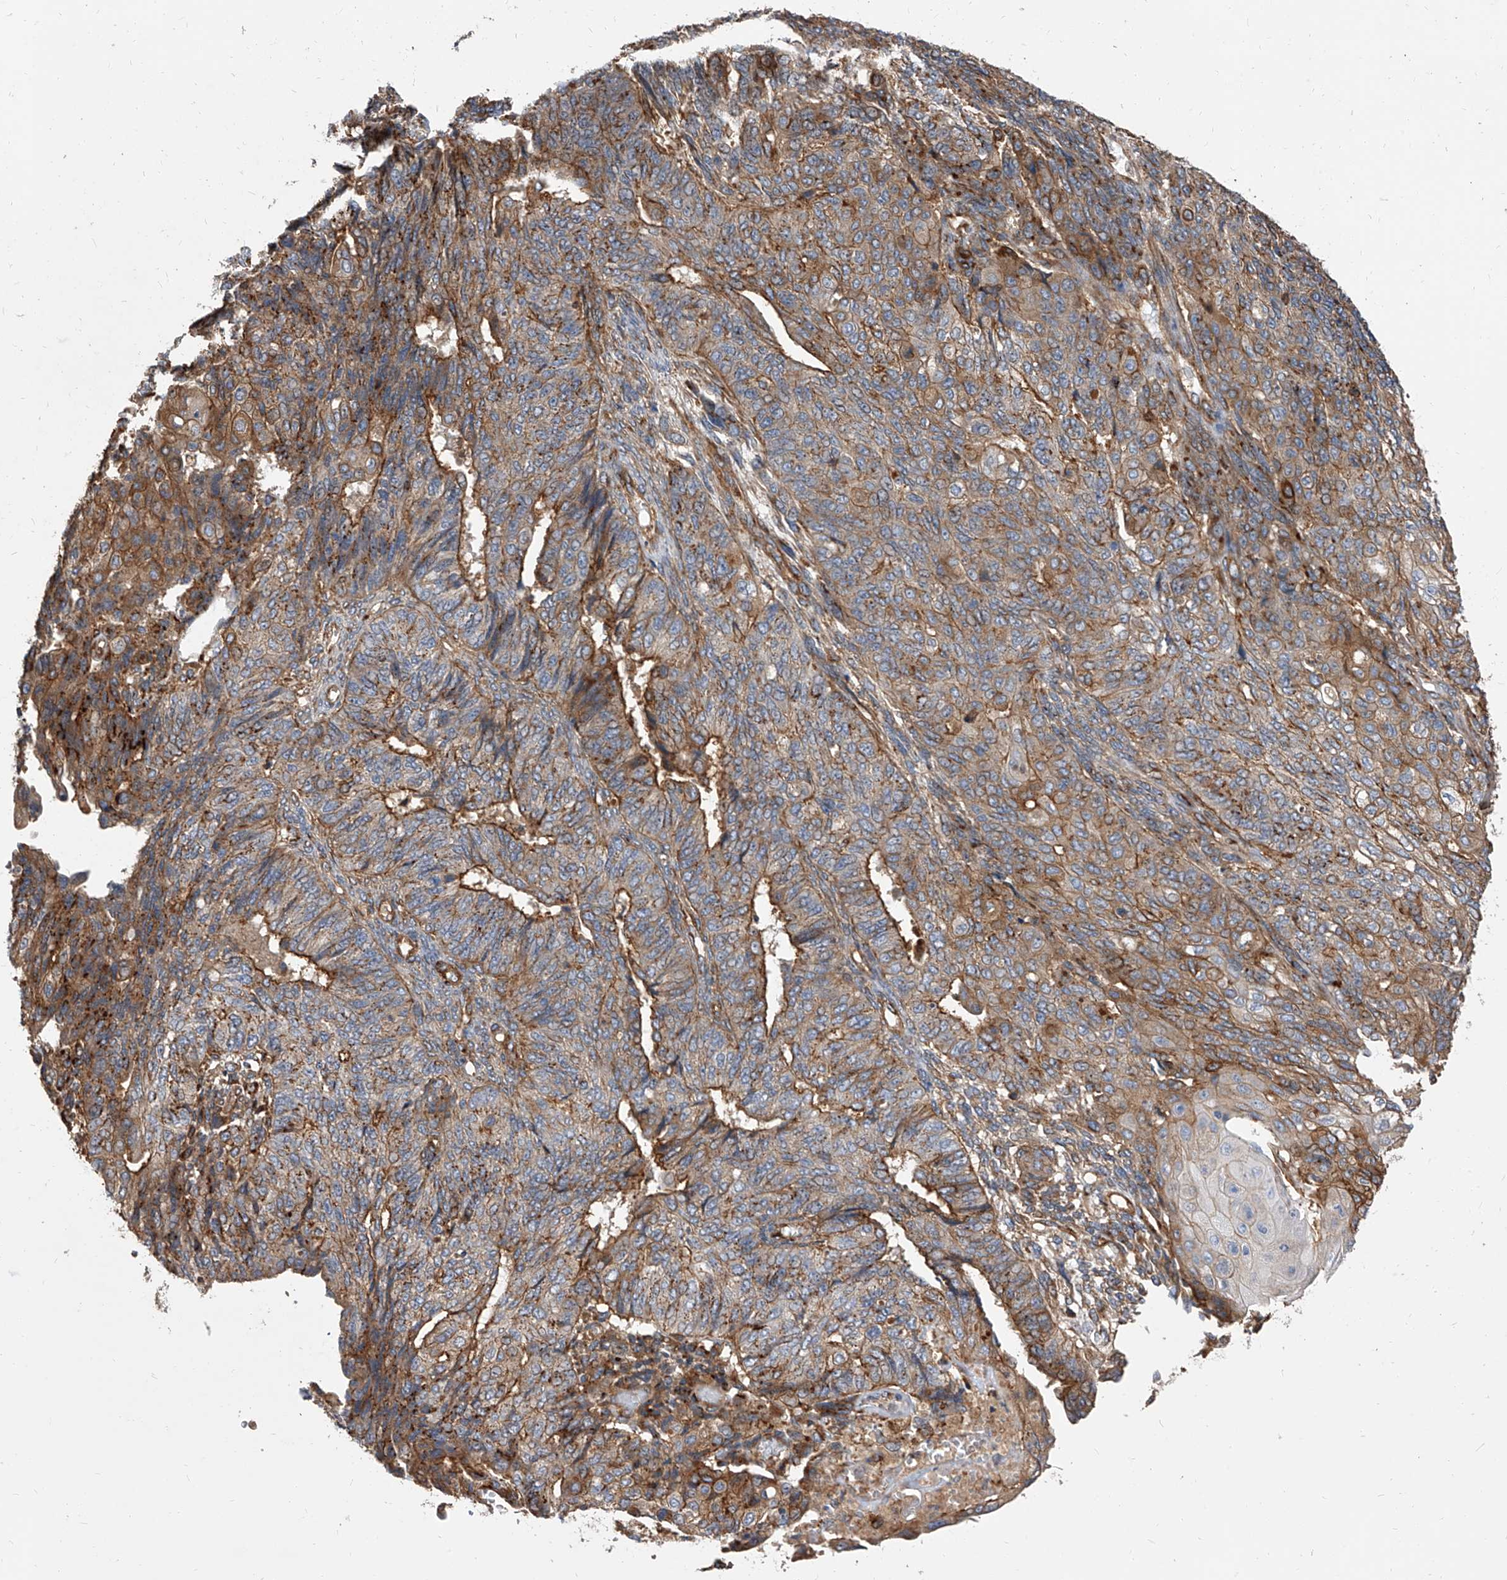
{"staining": {"intensity": "moderate", "quantity": ">75%", "location": "cytoplasmic/membranous"}, "tissue": "endometrial cancer", "cell_type": "Tumor cells", "image_type": "cancer", "snomed": [{"axis": "morphology", "description": "Adenocarcinoma, NOS"}, {"axis": "topography", "description": "Endometrium"}], "caption": "The histopathology image demonstrates staining of adenocarcinoma (endometrial), revealing moderate cytoplasmic/membranous protein expression (brown color) within tumor cells. Nuclei are stained in blue.", "gene": "PISD", "patient": {"sex": "female", "age": 32}}